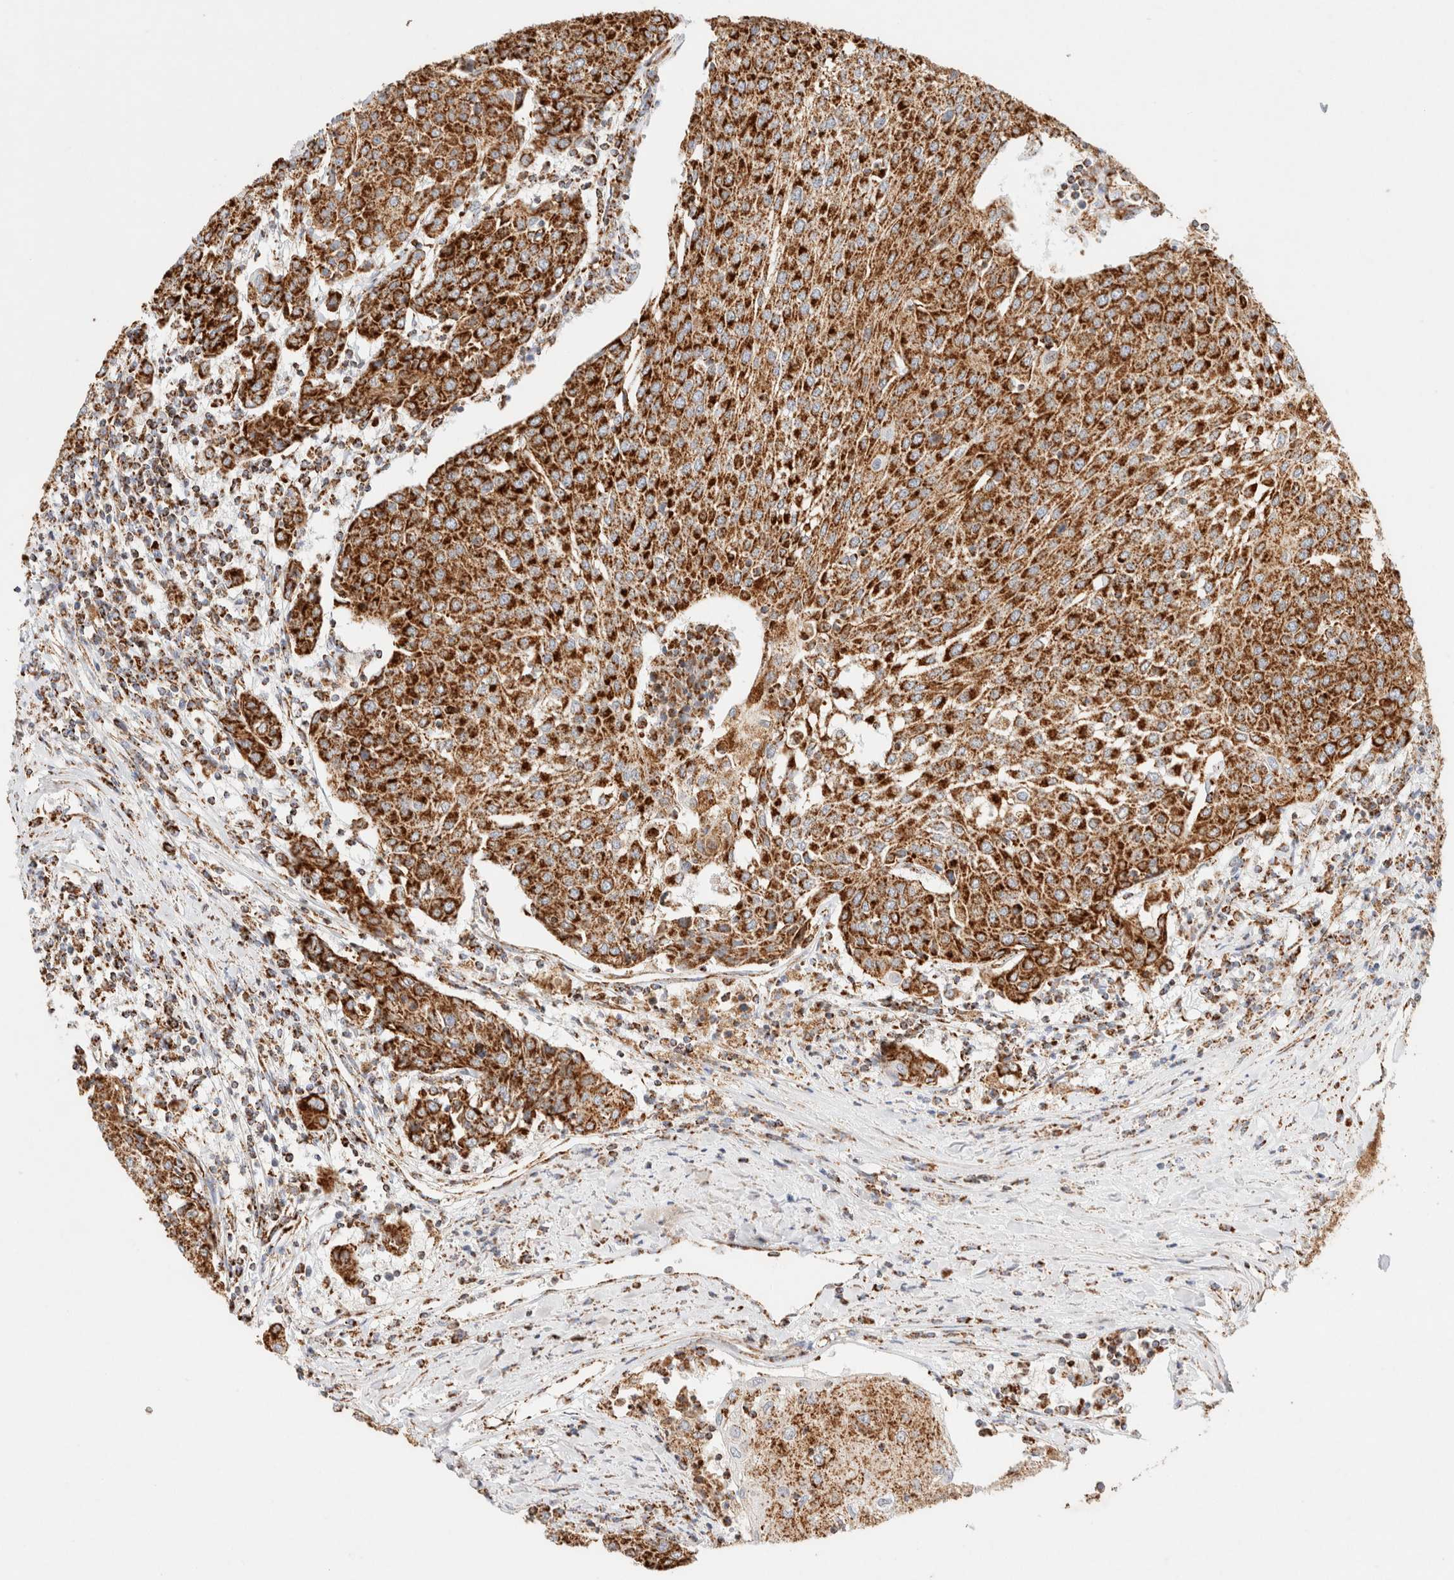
{"staining": {"intensity": "strong", "quantity": ">75%", "location": "cytoplasmic/membranous"}, "tissue": "urothelial cancer", "cell_type": "Tumor cells", "image_type": "cancer", "snomed": [{"axis": "morphology", "description": "Urothelial carcinoma, High grade"}, {"axis": "topography", "description": "Urinary bladder"}], "caption": "This micrograph shows immunohistochemistry (IHC) staining of urothelial cancer, with high strong cytoplasmic/membranous staining in approximately >75% of tumor cells.", "gene": "PHB2", "patient": {"sex": "female", "age": 85}}